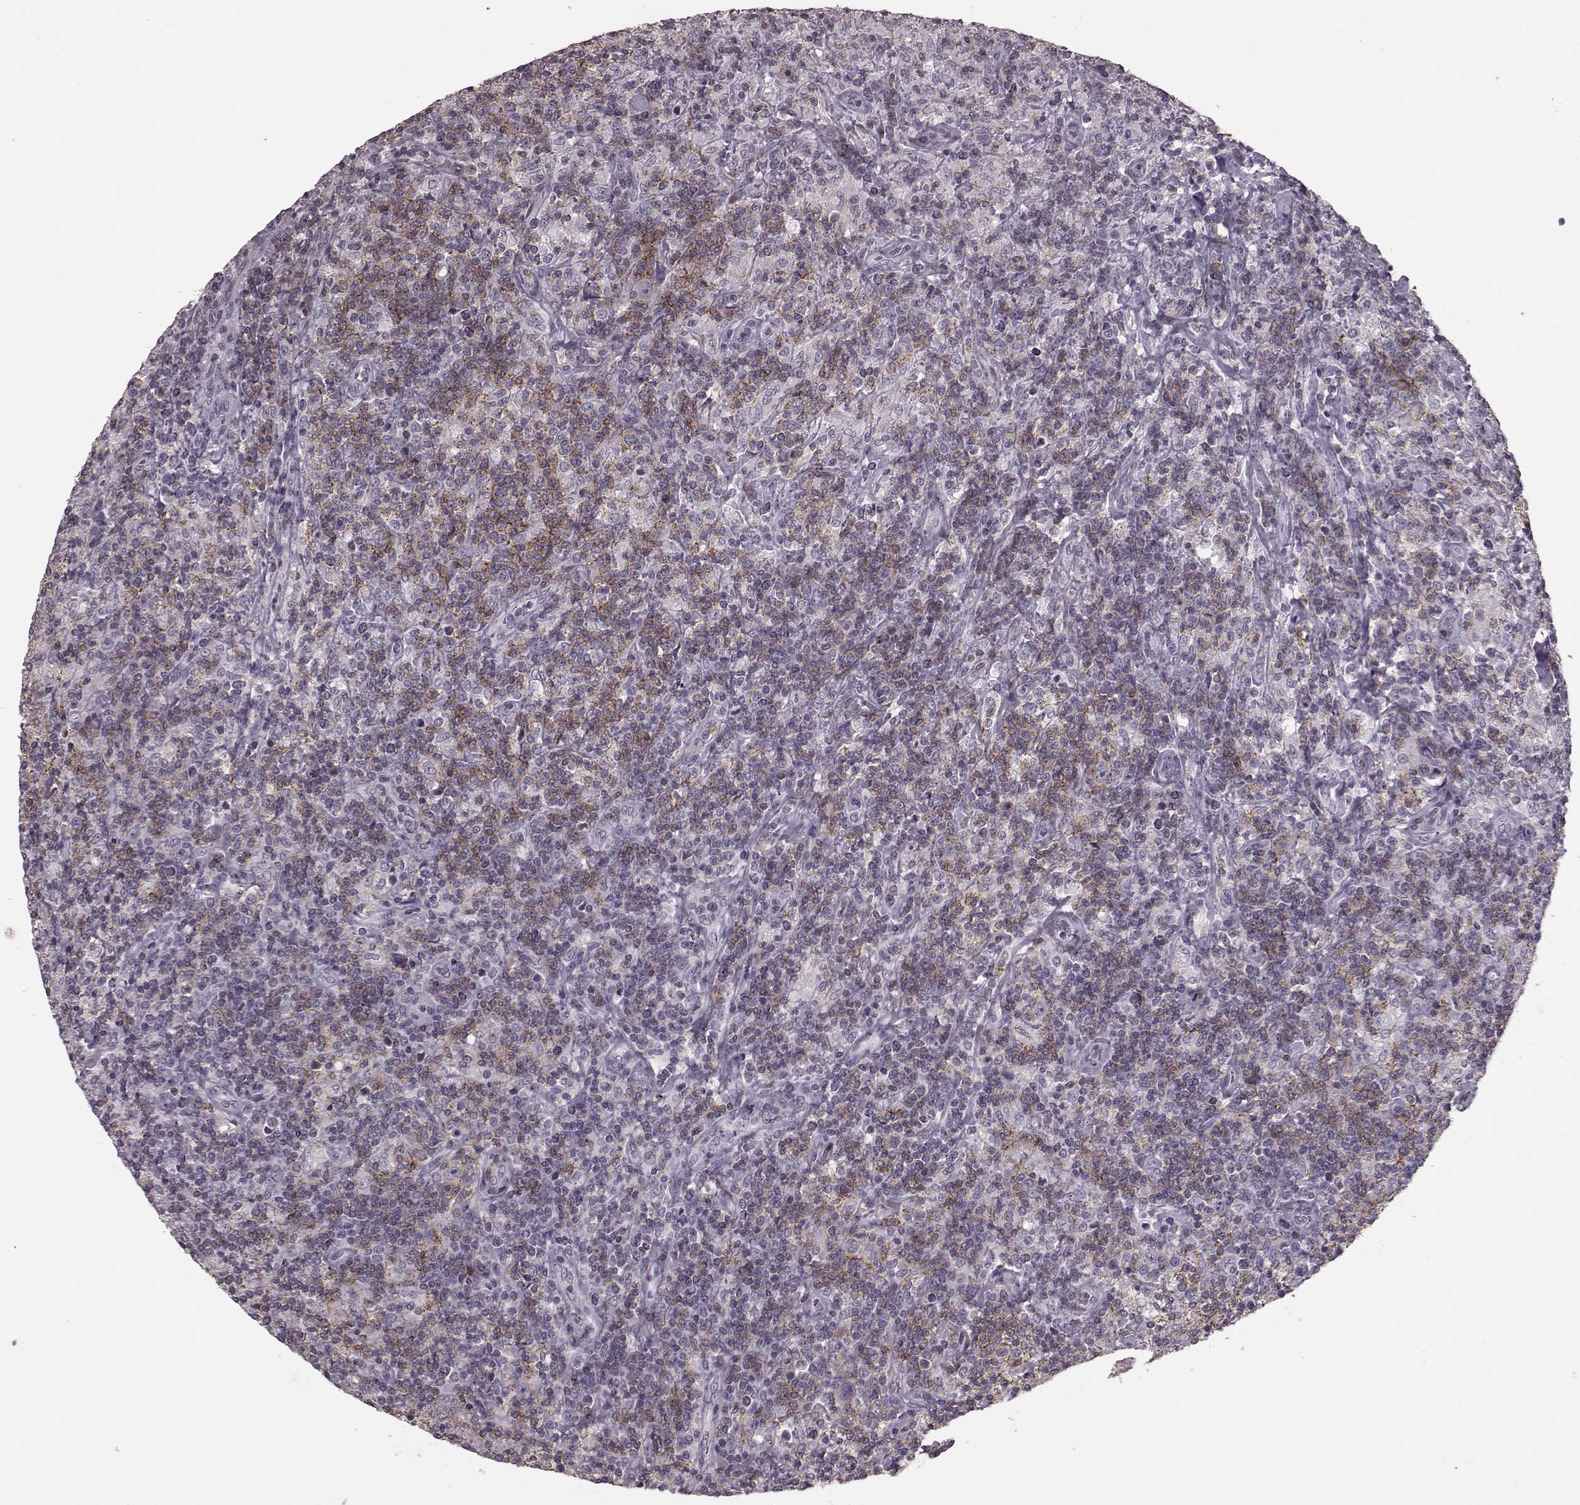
{"staining": {"intensity": "negative", "quantity": "none", "location": "none"}, "tissue": "lymphoma", "cell_type": "Tumor cells", "image_type": "cancer", "snomed": [{"axis": "morphology", "description": "Hodgkin's disease, NOS"}, {"axis": "topography", "description": "Lymph node"}], "caption": "A high-resolution image shows immunohistochemistry (IHC) staining of lymphoma, which exhibits no significant positivity in tumor cells.", "gene": "CD28", "patient": {"sex": "male", "age": 70}}